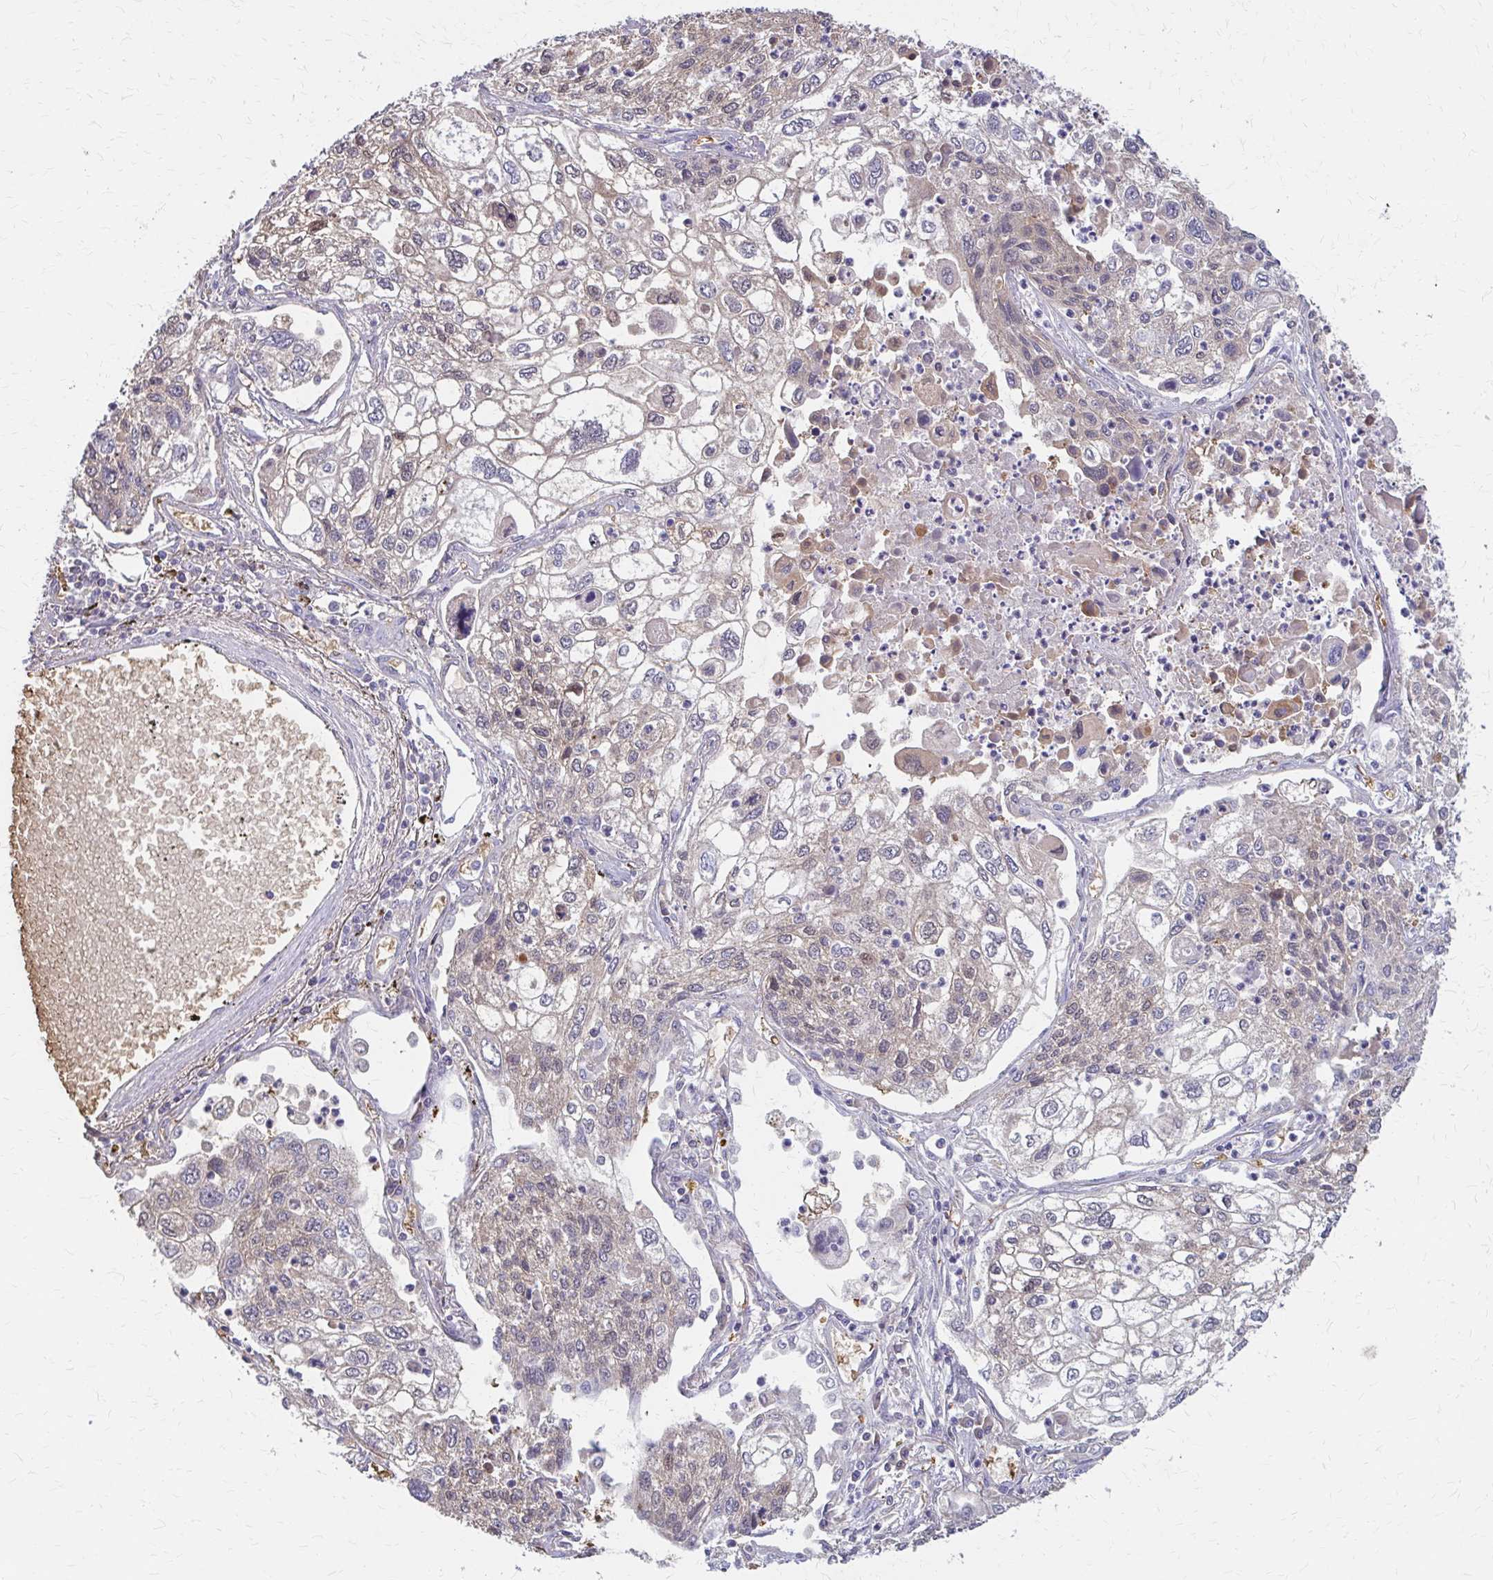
{"staining": {"intensity": "moderate", "quantity": "<25%", "location": "cytoplasmic/membranous"}, "tissue": "lung cancer", "cell_type": "Tumor cells", "image_type": "cancer", "snomed": [{"axis": "morphology", "description": "Squamous cell carcinoma, NOS"}, {"axis": "topography", "description": "Lung"}], "caption": "There is low levels of moderate cytoplasmic/membranous expression in tumor cells of lung squamous cell carcinoma, as demonstrated by immunohistochemical staining (brown color).", "gene": "IFI44L", "patient": {"sex": "male", "age": 74}}